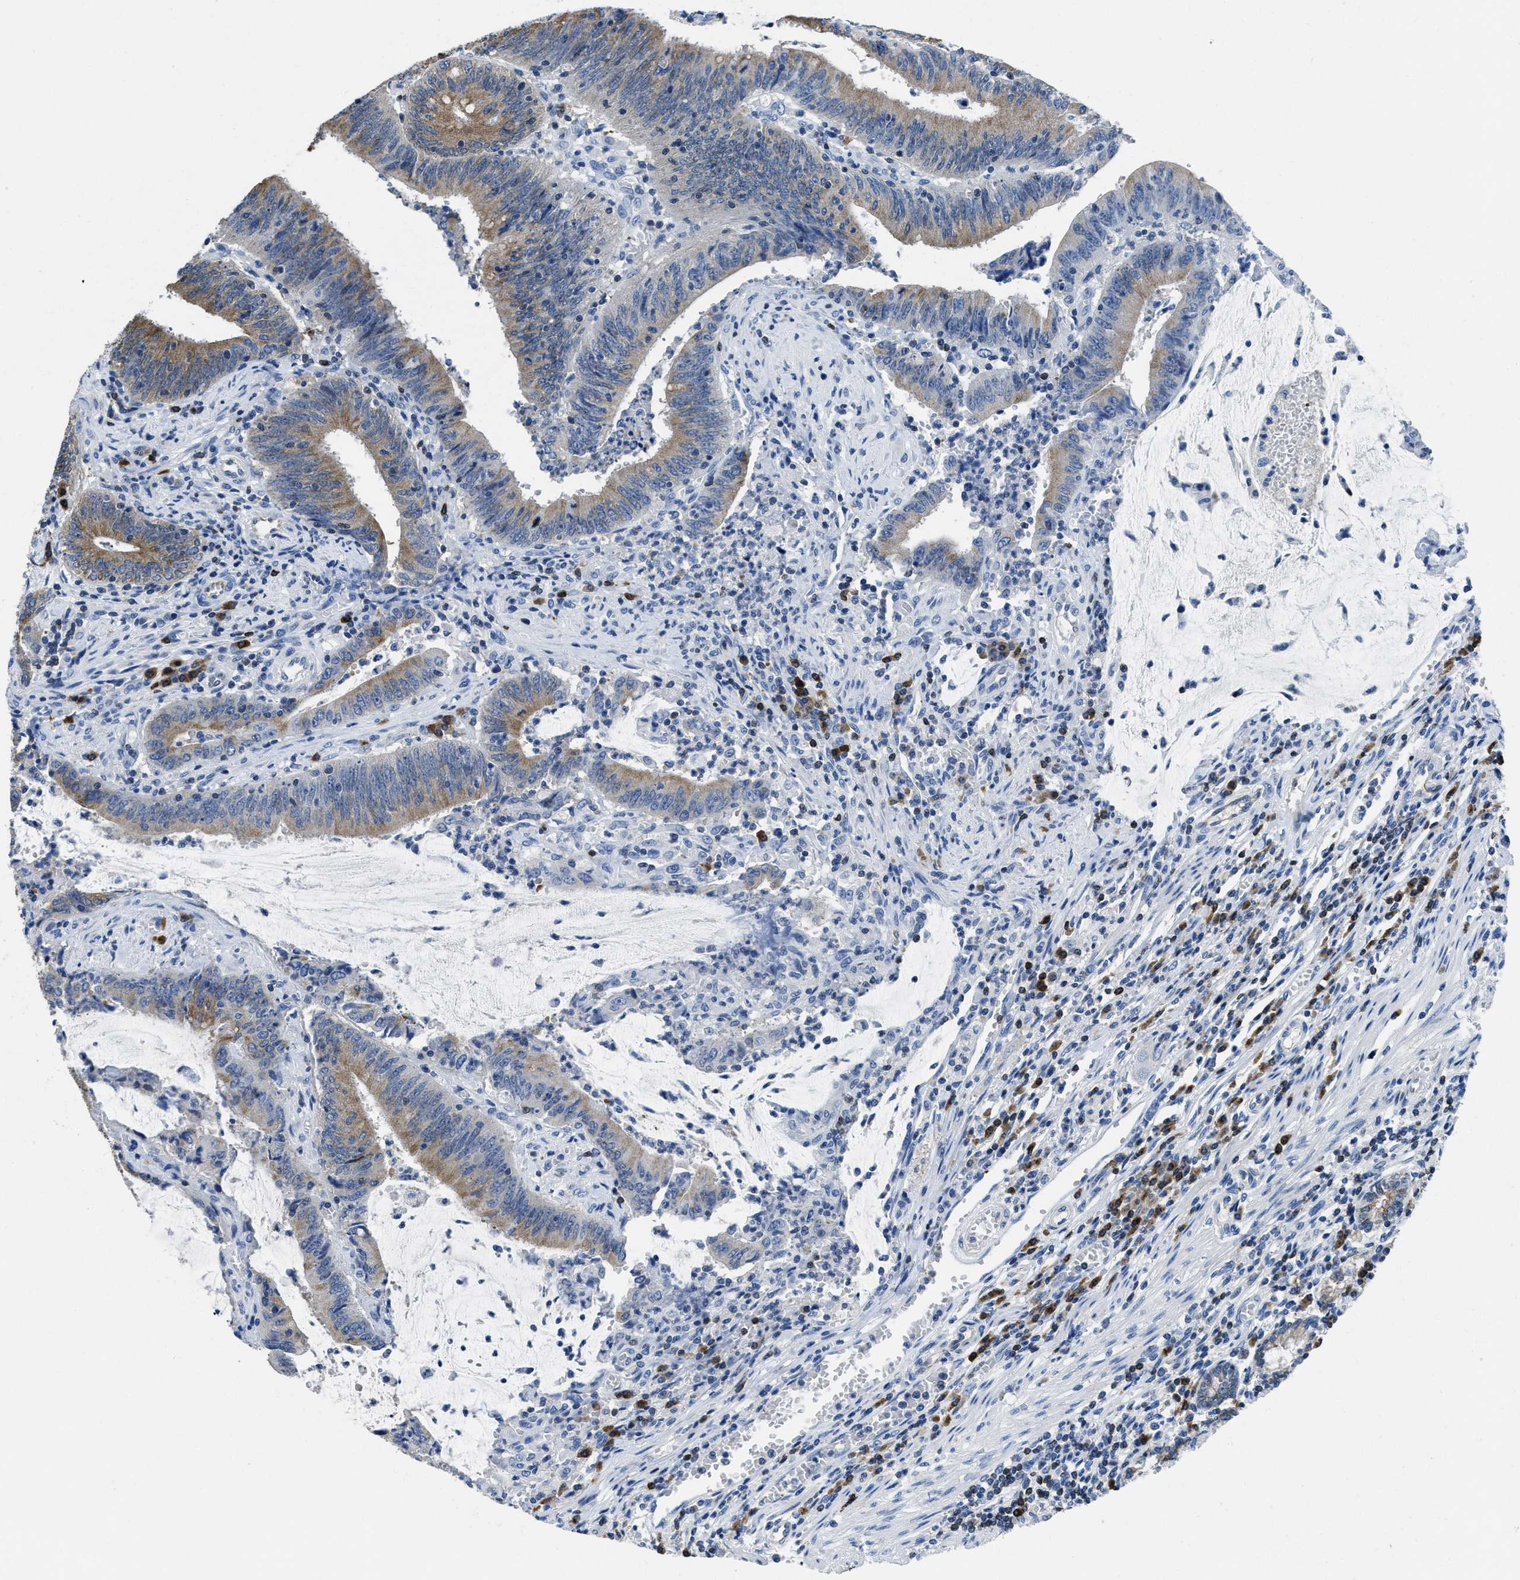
{"staining": {"intensity": "moderate", "quantity": "25%-75%", "location": "cytoplasmic/membranous"}, "tissue": "colorectal cancer", "cell_type": "Tumor cells", "image_type": "cancer", "snomed": [{"axis": "morphology", "description": "Normal tissue, NOS"}, {"axis": "morphology", "description": "Adenocarcinoma, NOS"}, {"axis": "topography", "description": "Rectum"}], "caption": "Adenocarcinoma (colorectal) stained with a protein marker reveals moderate staining in tumor cells.", "gene": "ITGA3", "patient": {"sex": "female", "age": 66}}